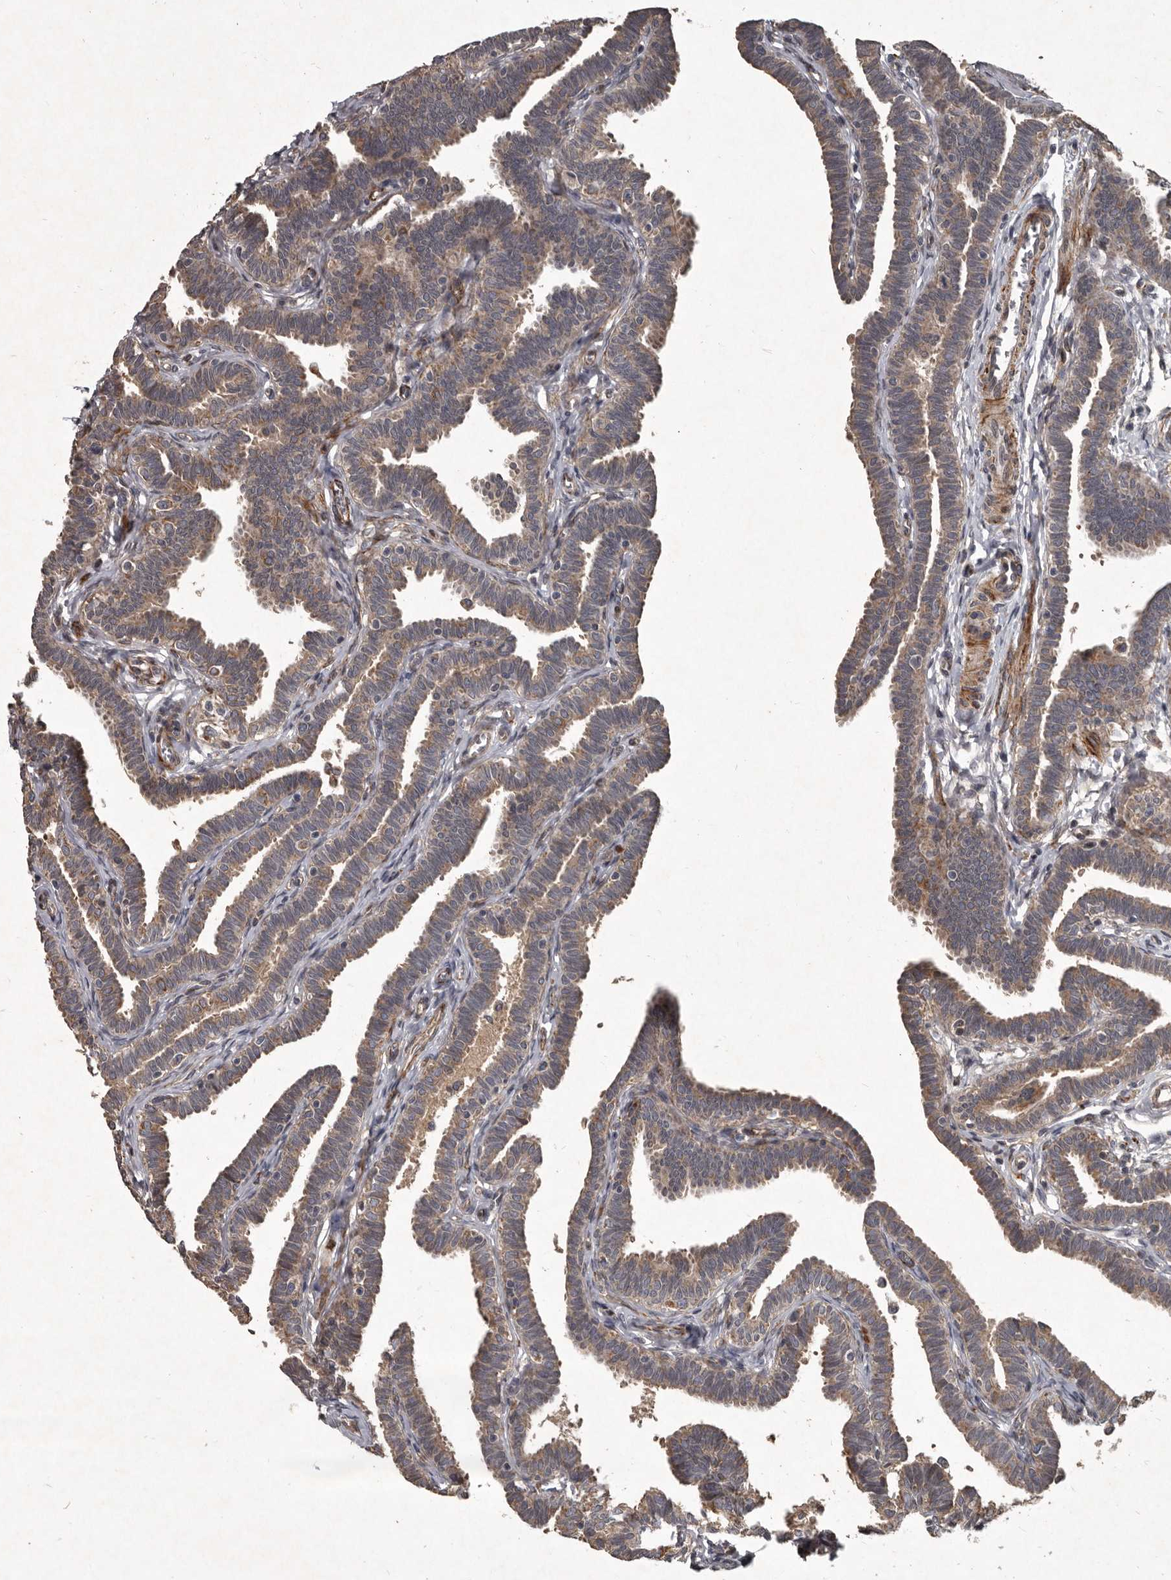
{"staining": {"intensity": "moderate", "quantity": ">75%", "location": "cytoplasmic/membranous"}, "tissue": "fallopian tube", "cell_type": "Glandular cells", "image_type": "normal", "snomed": [{"axis": "morphology", "description": "Normal tissue, NOS"}, {"axis": "topography", "description": "Fallopian tube"}, {"axis": "topography", "description": "Ovary"}], "caption": "A brown stain shows moderate cytoplasmic/membranous expression of a protein in glandular cells of benign fallopian tube.", "gene": "MRPS15", "patient": {"sex": "female", "age": 23}}